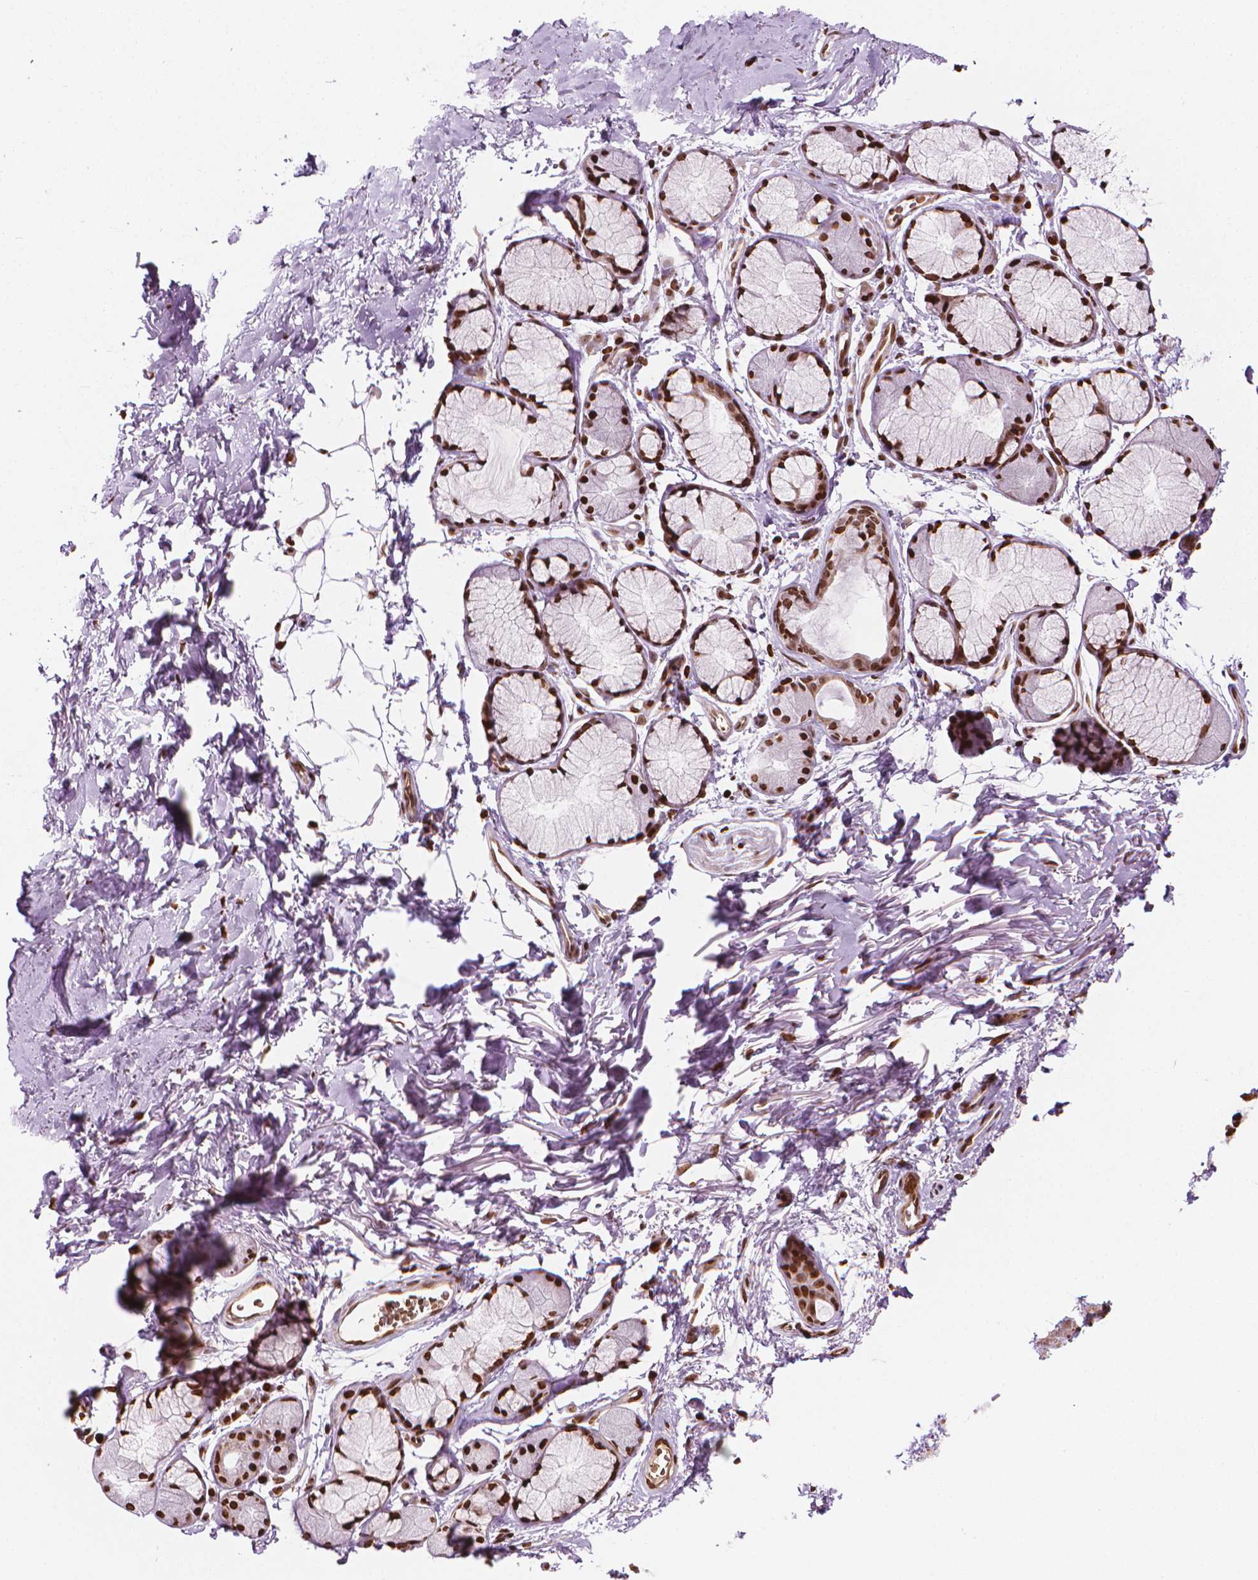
{"staining": {"intensity": "moderate", "quantity": "<25%", "location": "nuclear"}, "tissue": "adipose tissue", "cell_type": "Adipocytes", "image_type": "normal", "snomed": [{"axis": "morphology", "description": "Normal tissue, NOS"}, {"axis": "topography", "description": "Cartilage tissue"}, {"axis": "topography", "description": "Bronchus"}], "caption": "A photomicrograph of adipose tissue stained for a protein shows moderate nuclear brown staining in adipocytes. (DAB = brown stain, brightfield microscopy at high magnification).", "gene": "PIP4K2A", "patient": {"sex": "female", "age": 79}}